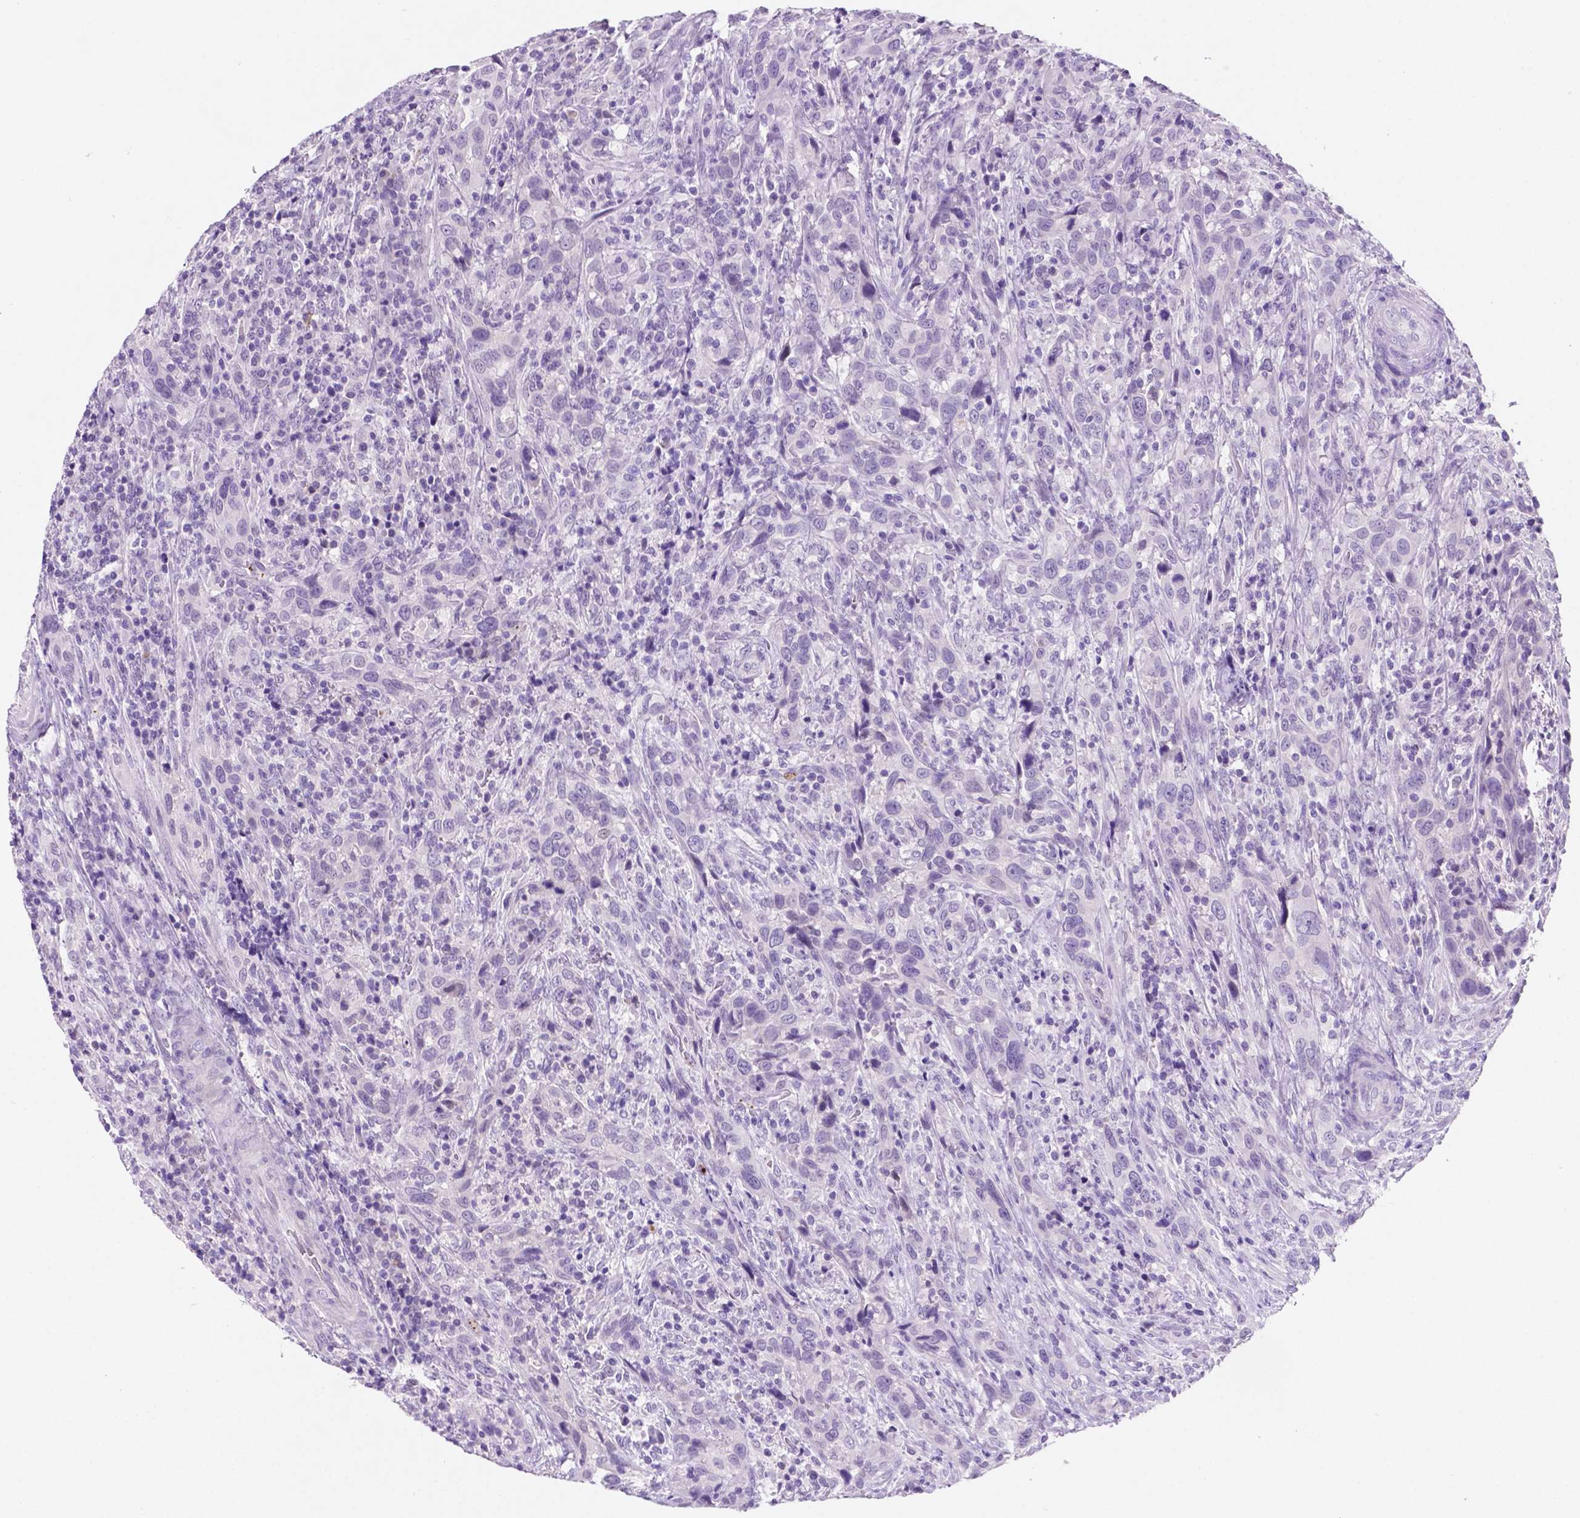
{"staining": {"intensity": "negative", "quantity": "none", "location": "none"}, "tissue": "urothelial cancer", "cell_type": "Tumor cells", "image_type": "cancer", "snomed": [{"axis": "morphology", "description": "Urothelial carcinoma, NOS"}, {"axis": "morphology", "description": "Urothelial carcinoma, High grade"}, {"axis": "topography", "description": "Urinary bladder"}], "caption": "Tumor cells are negative for brown protein staining in urothelial cancer.", "gene": "EBLN2", "patient": {"sex": "female", "age": 64}}